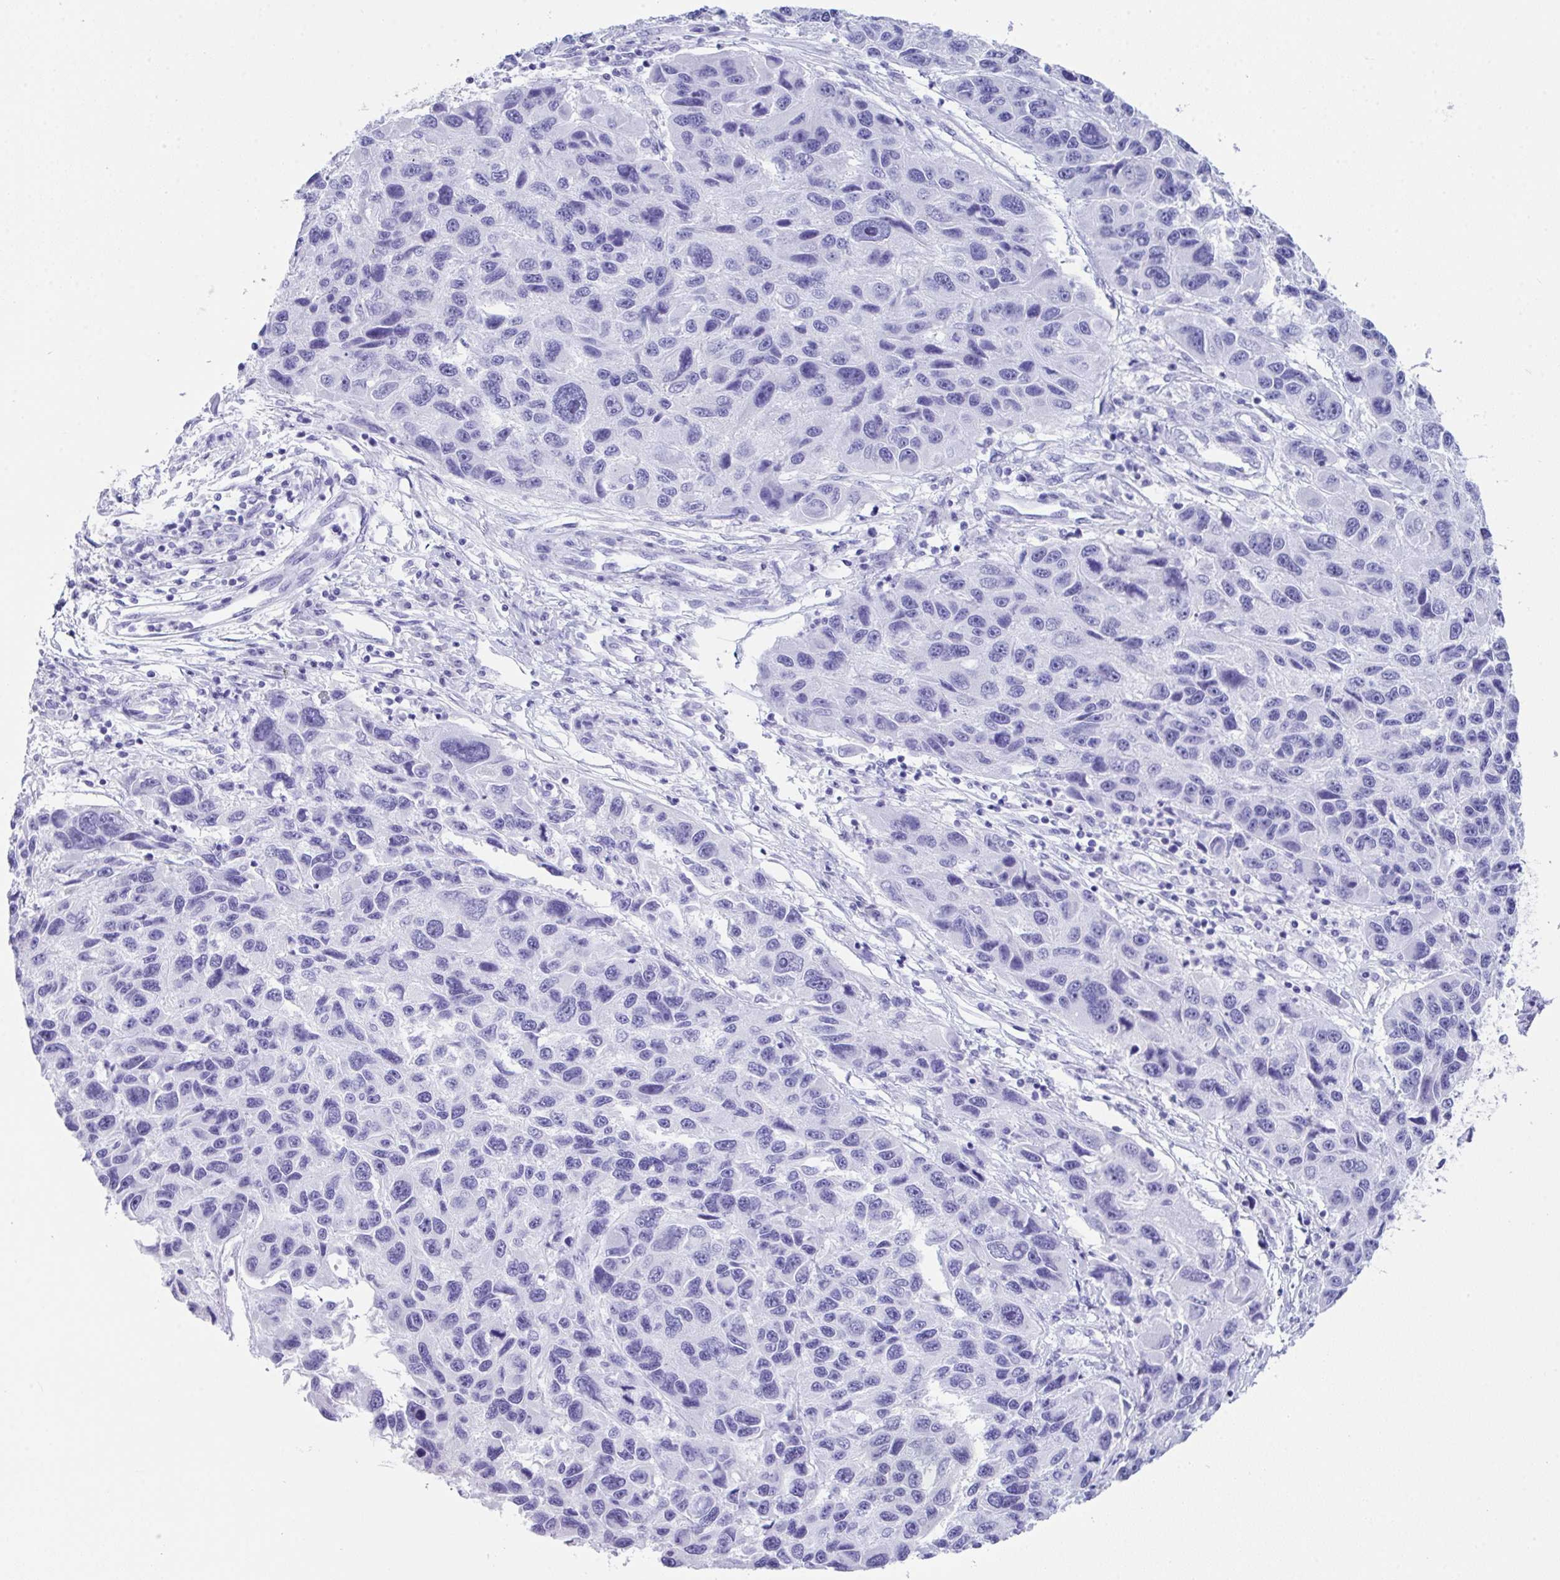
{"staining": {"intensity": "negative", "quantity": "none", "location": "none"}, "tissue": "melanoma", "cell_type": "Tumor cells", "image_type": "cancer", "snomed": [{"axis": "morphology", "description": "Malignant melanoma, NOS"}, {"axis": "topography", "description": "Skin"}], "caption": "The micrograph shows no significant expression in tumor cells of melanoma.", "gene": "LGALS4", "patient": {"sex": "male", "age": 53}}